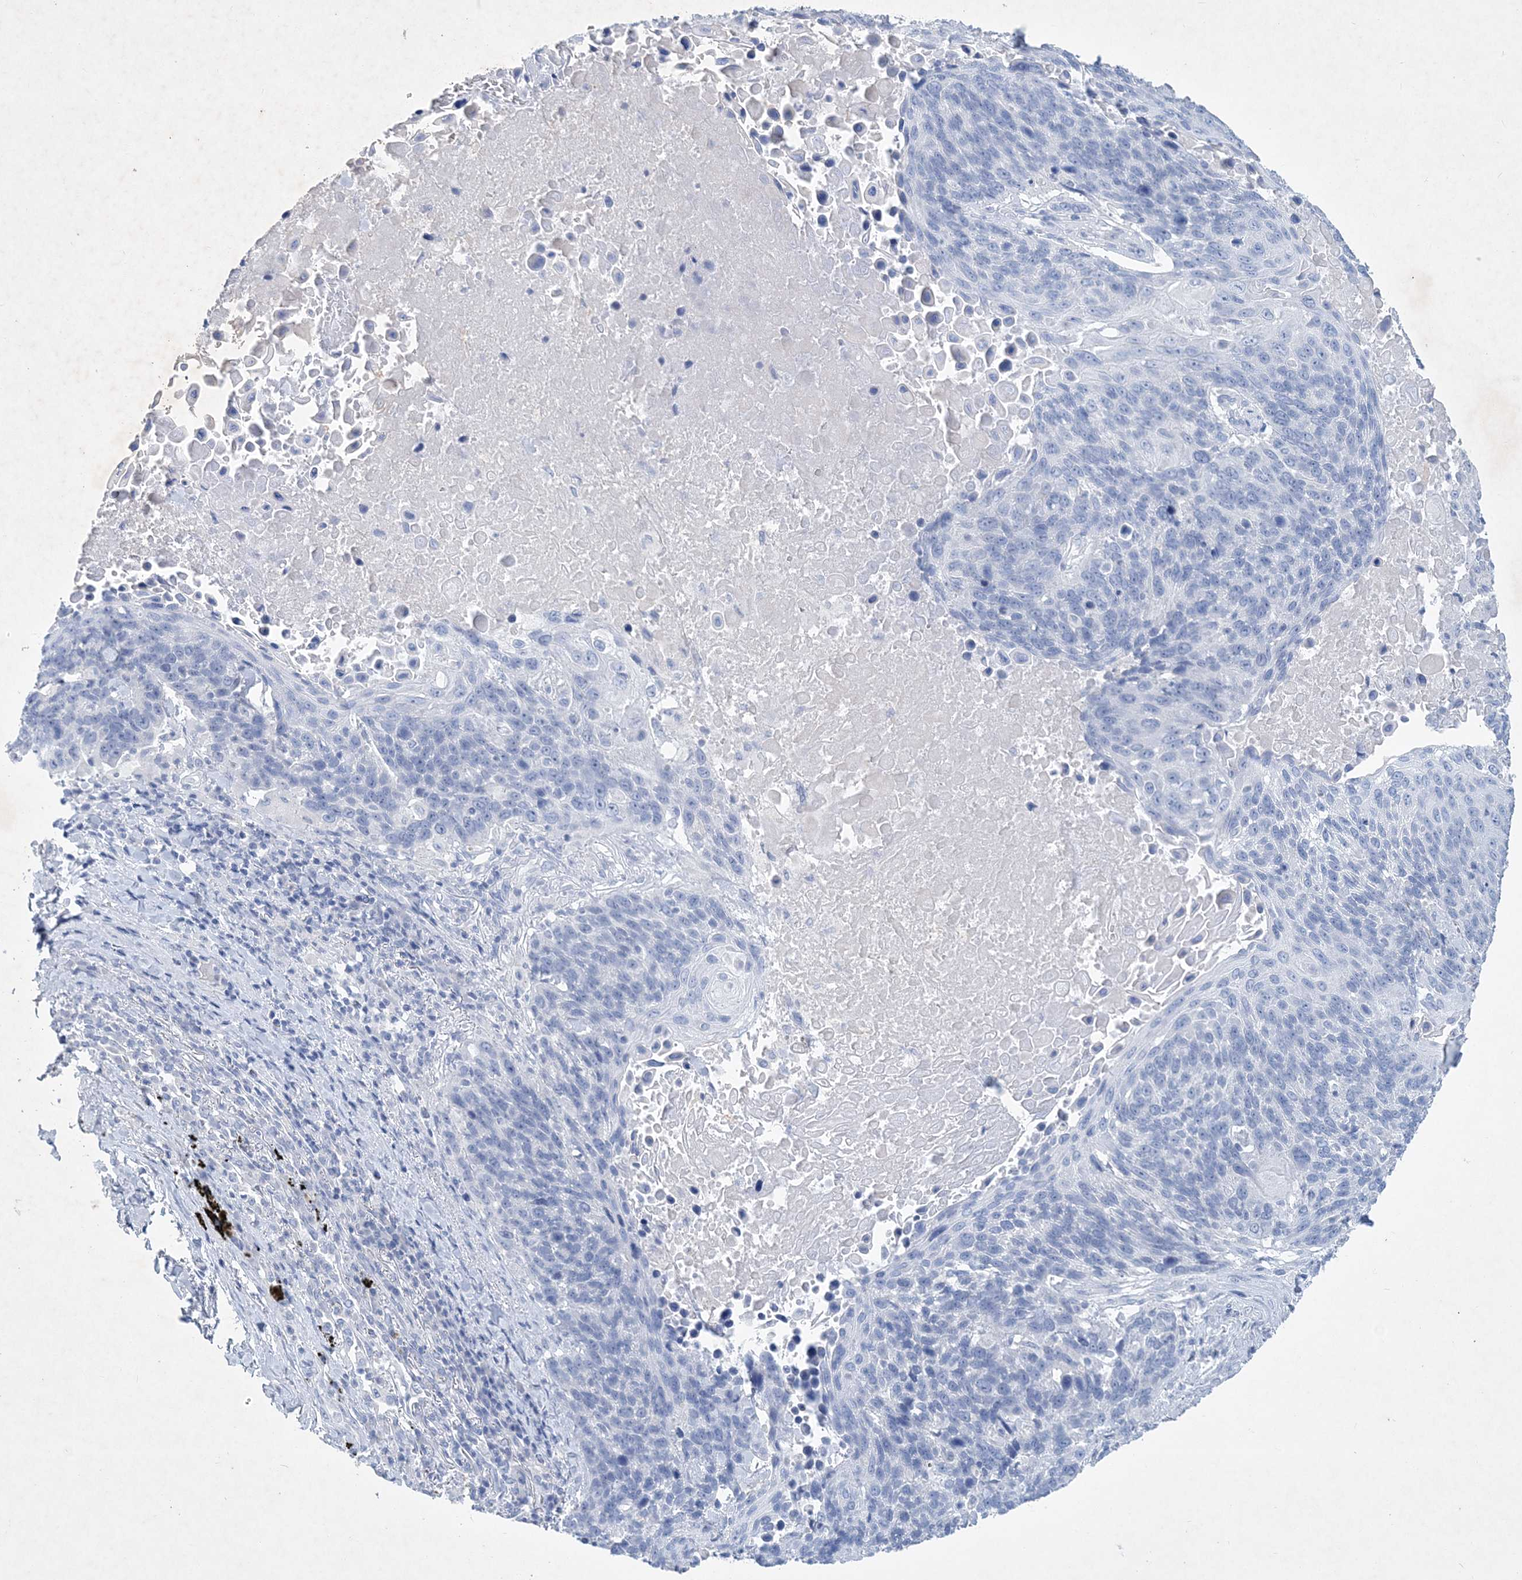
{"staining": {"intensity": "negative", "quantity": "none", "location": "none"}, "tissue": "lung cancer", "cell_type": "Tumor cells", "image_type": "cancer", "snomed": [{"axis": "morphology", "description": "Squamous cell carcinoma, NOS"}, {"axis": "topography", "description": "Lung"}], "caption": "The histopathology image displays no significant expression in tumor cells of squamous cell carcinoma (lung).", "gene": "COPS8", "patient": {"sex": "male", "age": 66}}